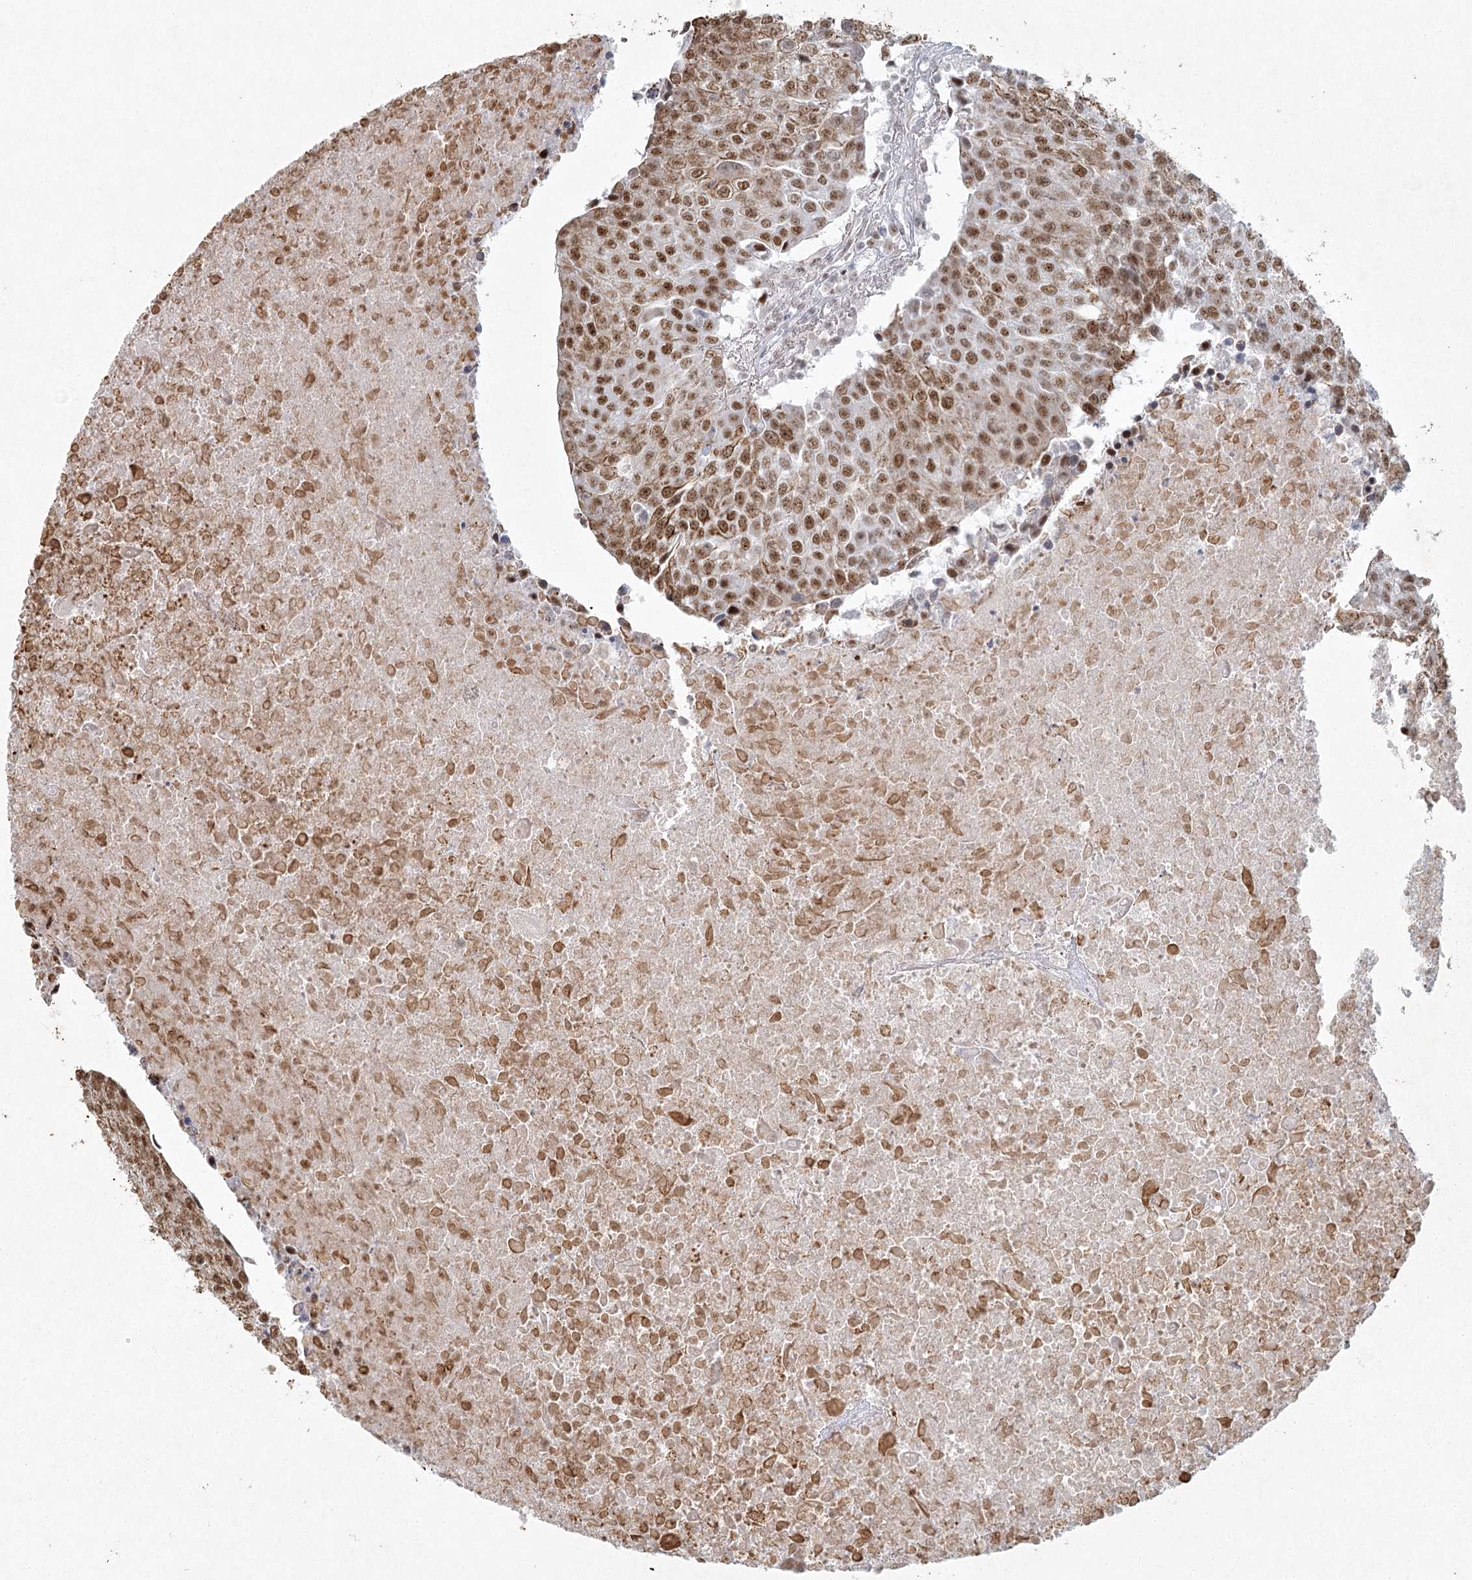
{"staining": {"intensity": "strong", "quantity": ">75%", "location": "cytoplasmic/membranous,nuclear"}, "tissue": "urothelial cancer", "cell_type": "Tumor cells", "image_type": "cancer", "snomed": [{"axis": "morphology", "description": "Urothelial carcinoma, High grade"}, {"axis": "topography", "description": "Urinary bladder"}], "caption": "The histopathology image demonstrates immunohistochemical staining of high-grade urothelial carcinoma. There is strong cytoplasmic/membranous and nuclear positivity is appreciated in about >75% of tumor cells.", "gene": "U2SURP", "patient": {"sex": "female", "age": 85}}